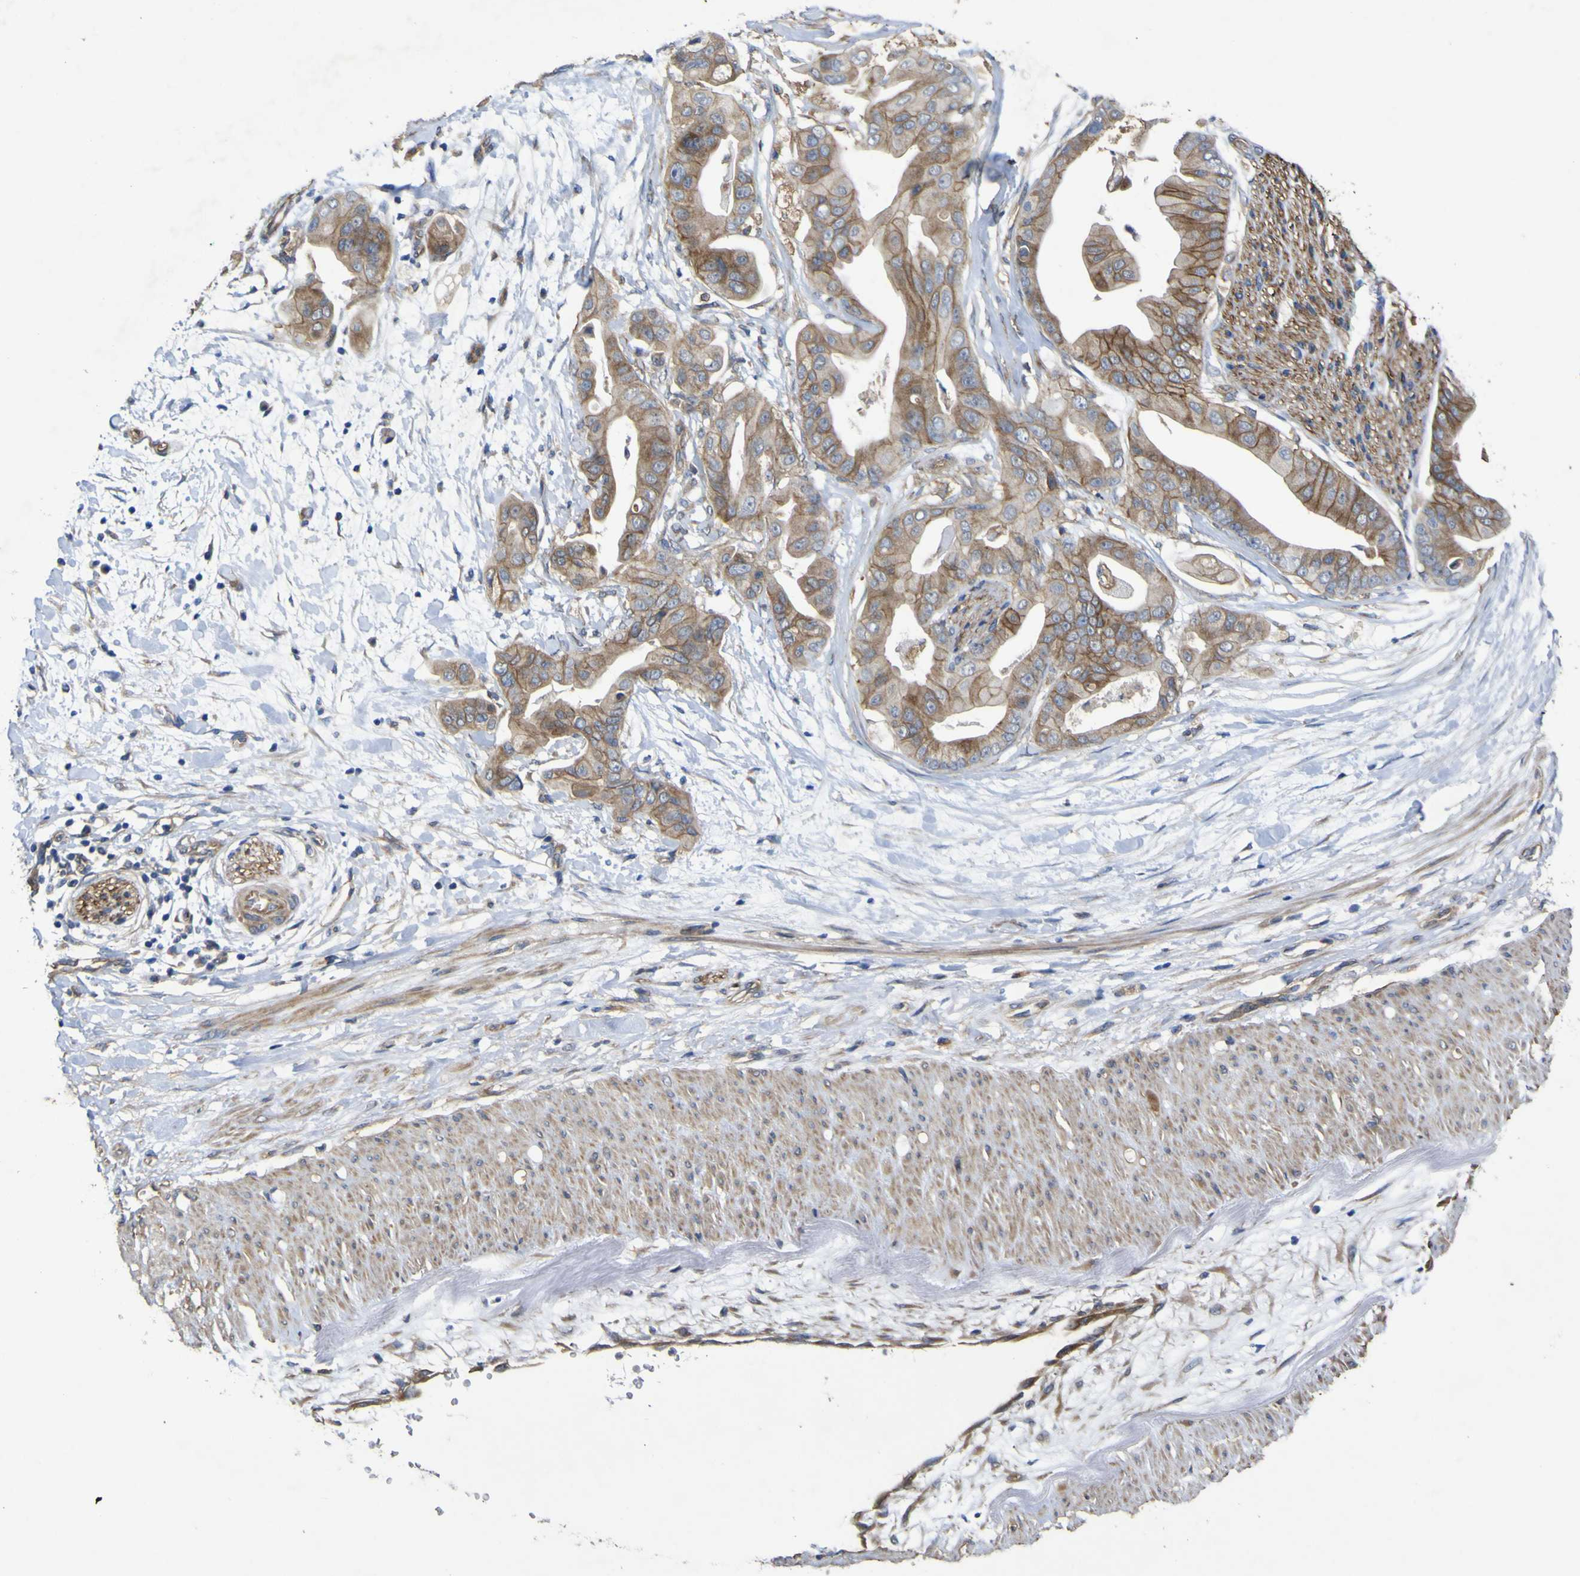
{"staining": {"intensity": "moderate", "quantity": ">75%", "location": "cytoplasmic/membranous"}, "tissue": "pancreatic cancer", "cell_type": "Tumor cells", "image_type": "cancer", "snomed": [{"axis": "morphology", "description": "Adenocarcinoma, NOS"}, {"axis": "topography", "description": "Pancreas"}], "caption": "Human pancreatic cancer stained with a brown dye demonstrates moderate cytoplasmic/membranous positive positivity in approximately >75% of tumor cells.", "gene": "TNFSF15", "patient": {"sex": "female", "age": 75}}